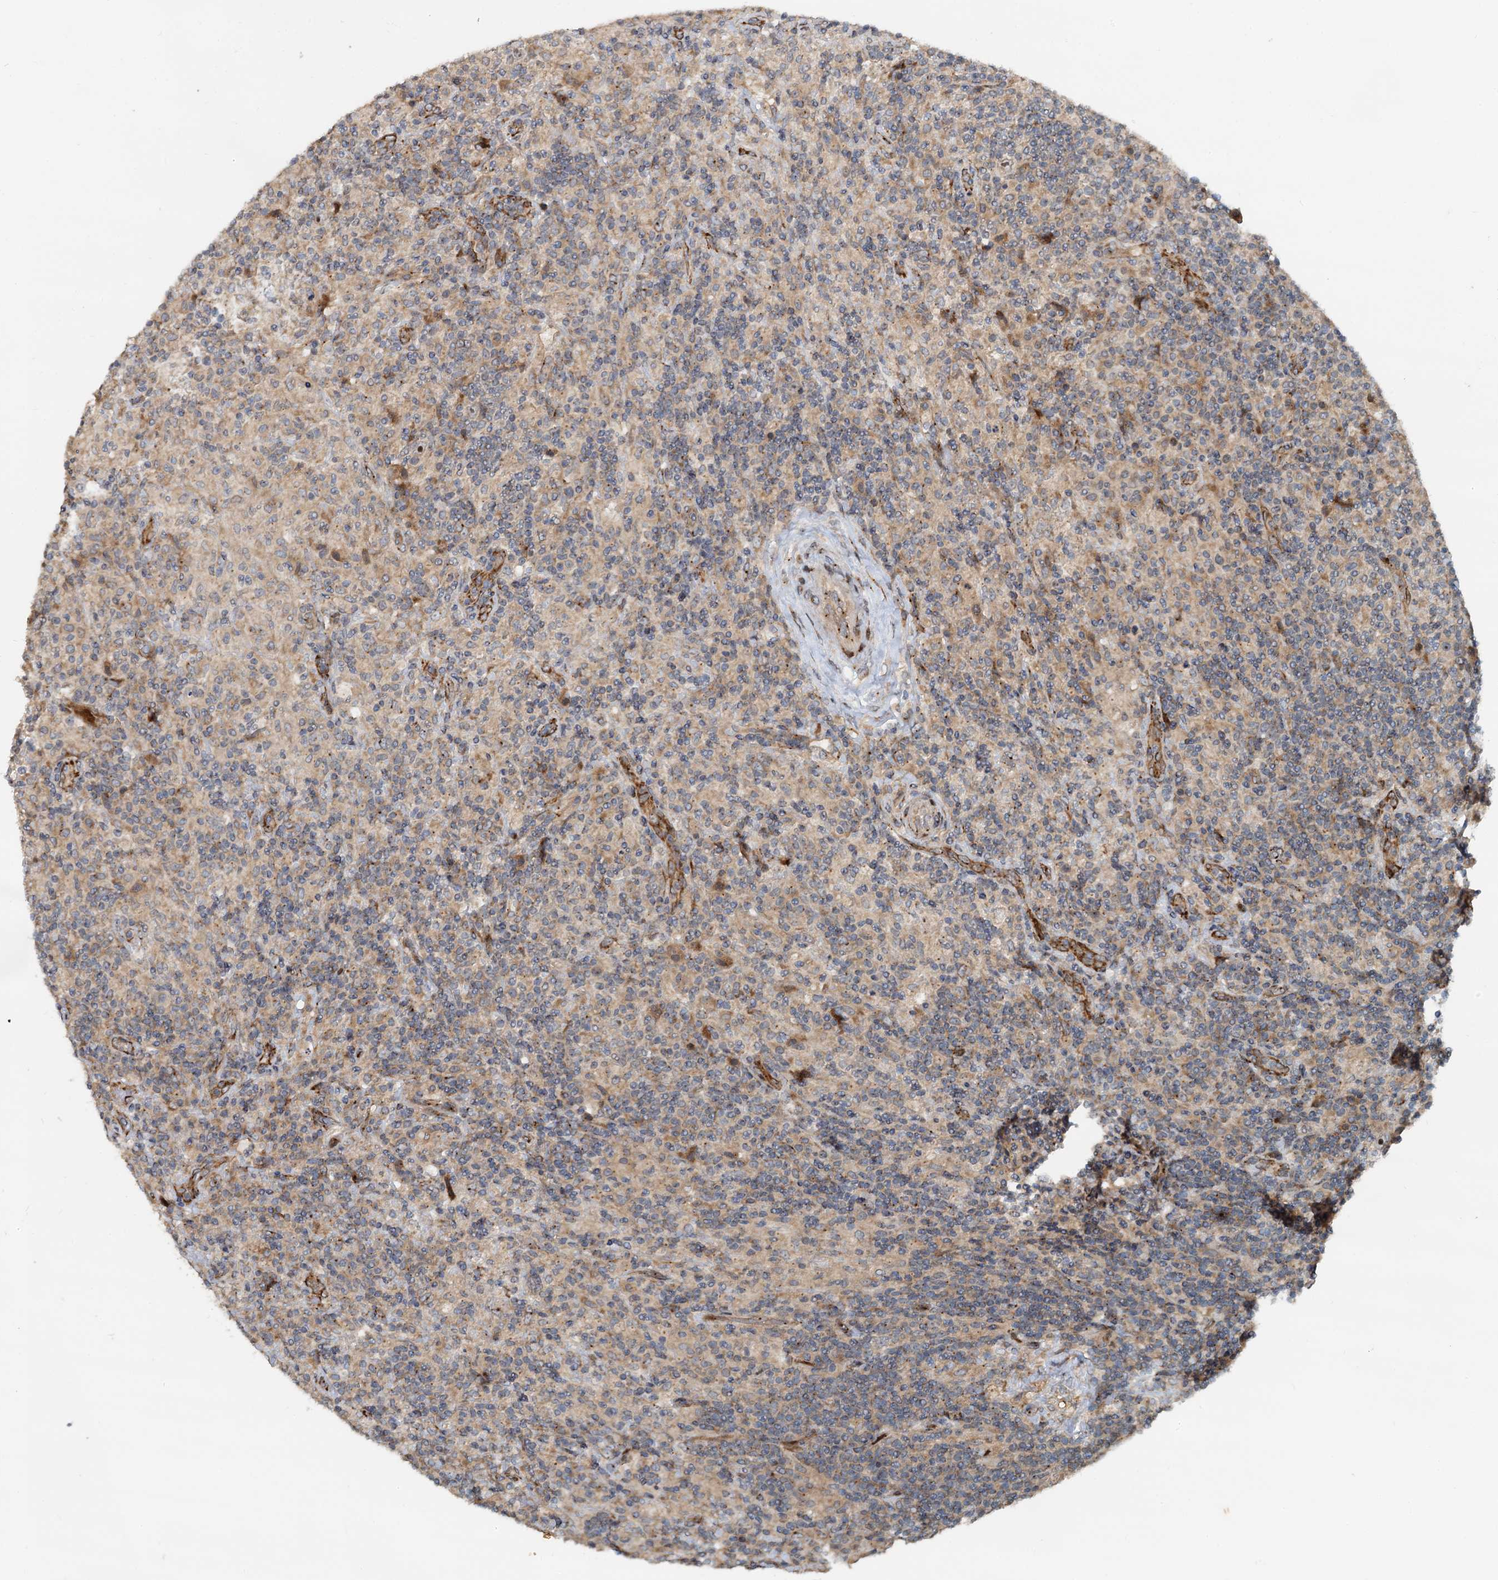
{"staining": {"intensity": "moderate", "quantity": "25%-75%", "location": "cytoplasmic/membranous"}, "tissue": "lymphoma", "cell_type": "Tumor cells", "image_type": "cancer", "snomed": [{"axis": "morphology", "description": "Hodgkin's disease, NOS"}, {"axis": "topography", "description": "Lymph node"}], "caption": "Immunohistochemistry of human Hodgkin's disease demonstrates medium levels of moderate cytoplasmic/membranous staining in about 25%-75% of tumor cells.", "gene": "CEP68", "patient": {"sex": "male", "age": 70}}